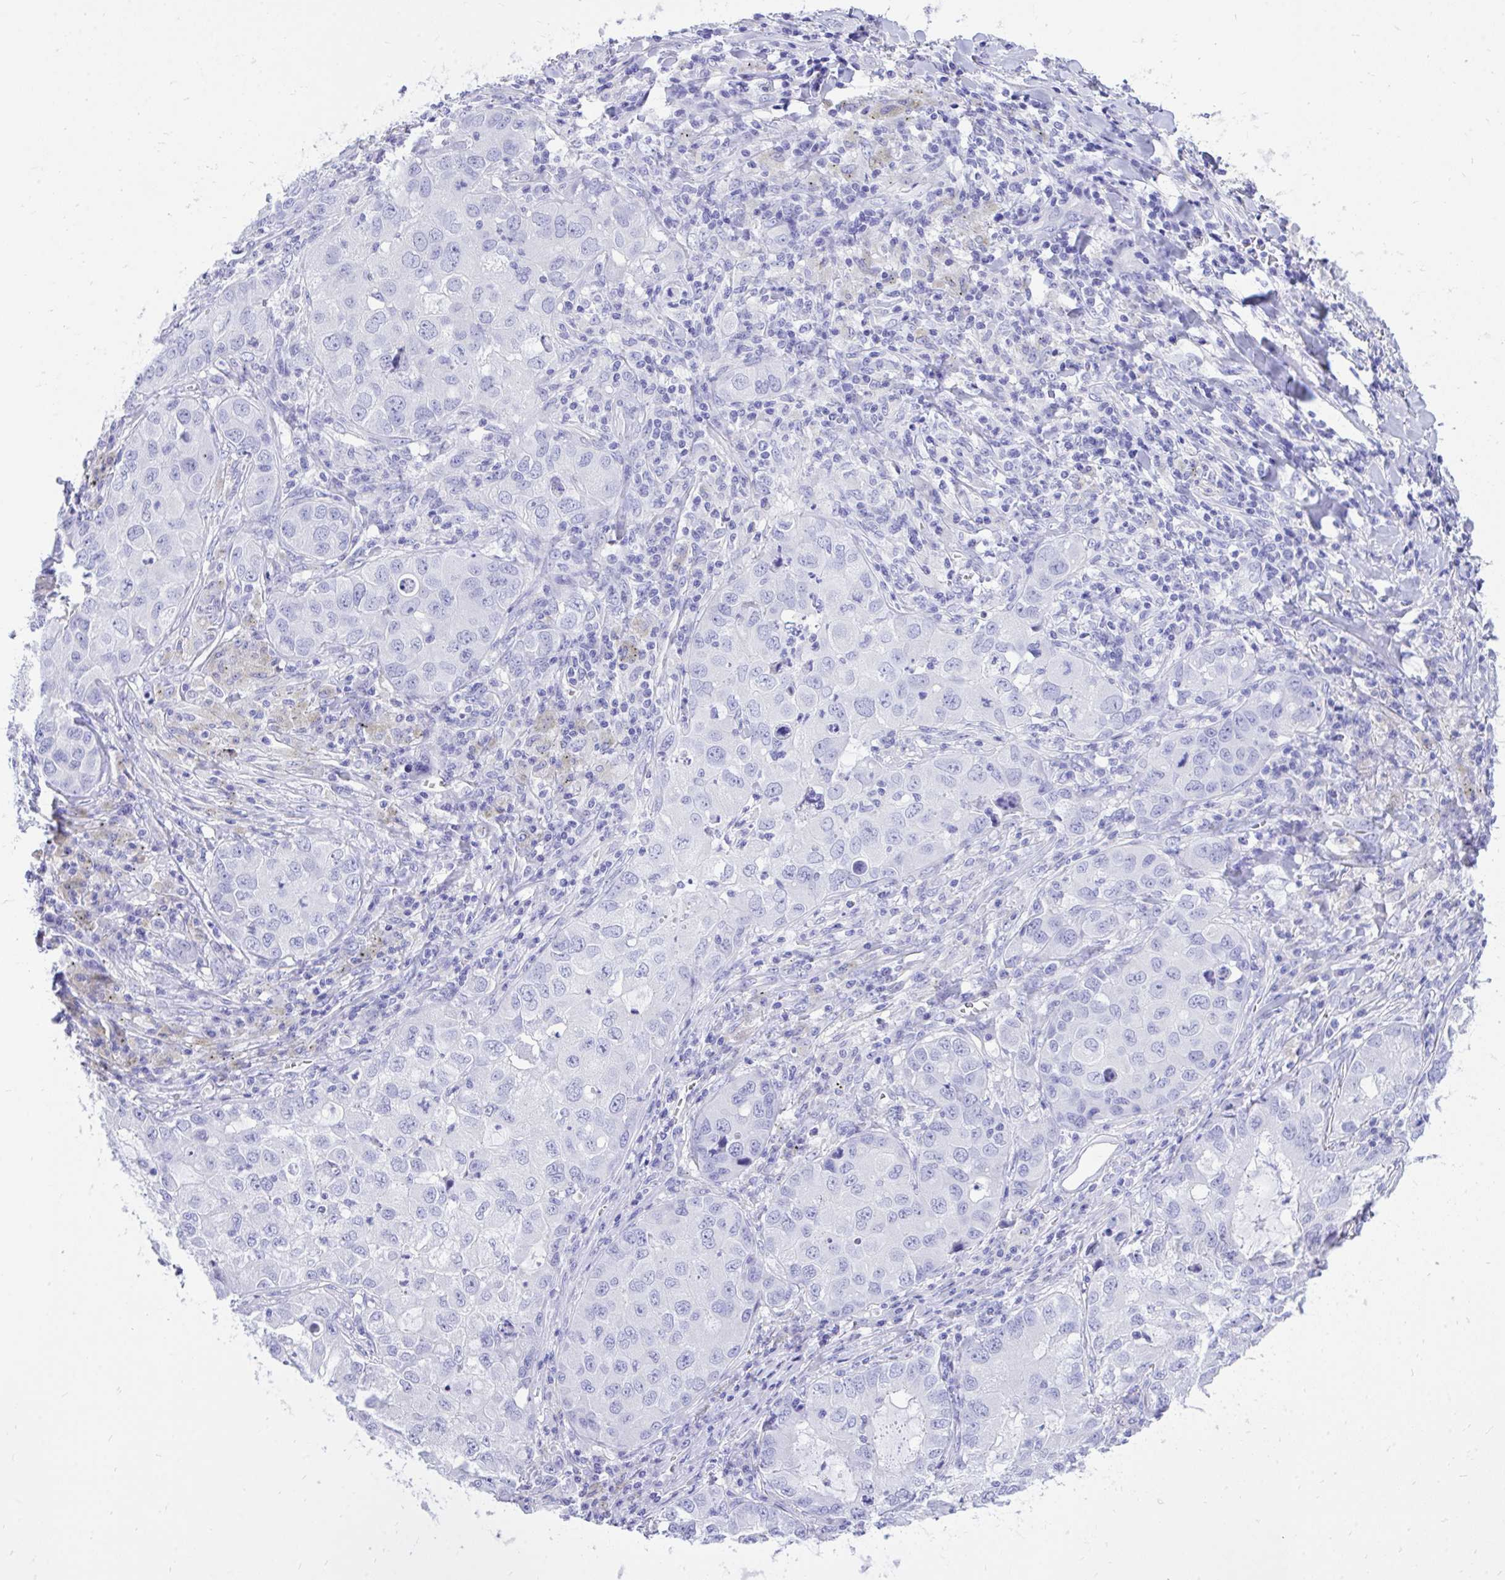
{"staining": {"intensity": "negative", "quantity": "none", "location": "none"}, "tissue": "lung cancer", "cell_type": "Tumor cells", "image_type": "cancer", "snomed": [{"axis": "morphology", "description": "Normal morphology"}, {"axis": "morphology", "description": "Adenocarcinoma, NOS"}, {"axis": "topography", "description": "Lymph node"}, {"axis": "topography", "description": "Lung"}], "caption": "Lung cancer (adenocarcinoma) stained for a protein using IHC shows no staining tumor cells.", "gene": "MON1A", "patient": {"sex": "female", "age": 51}}